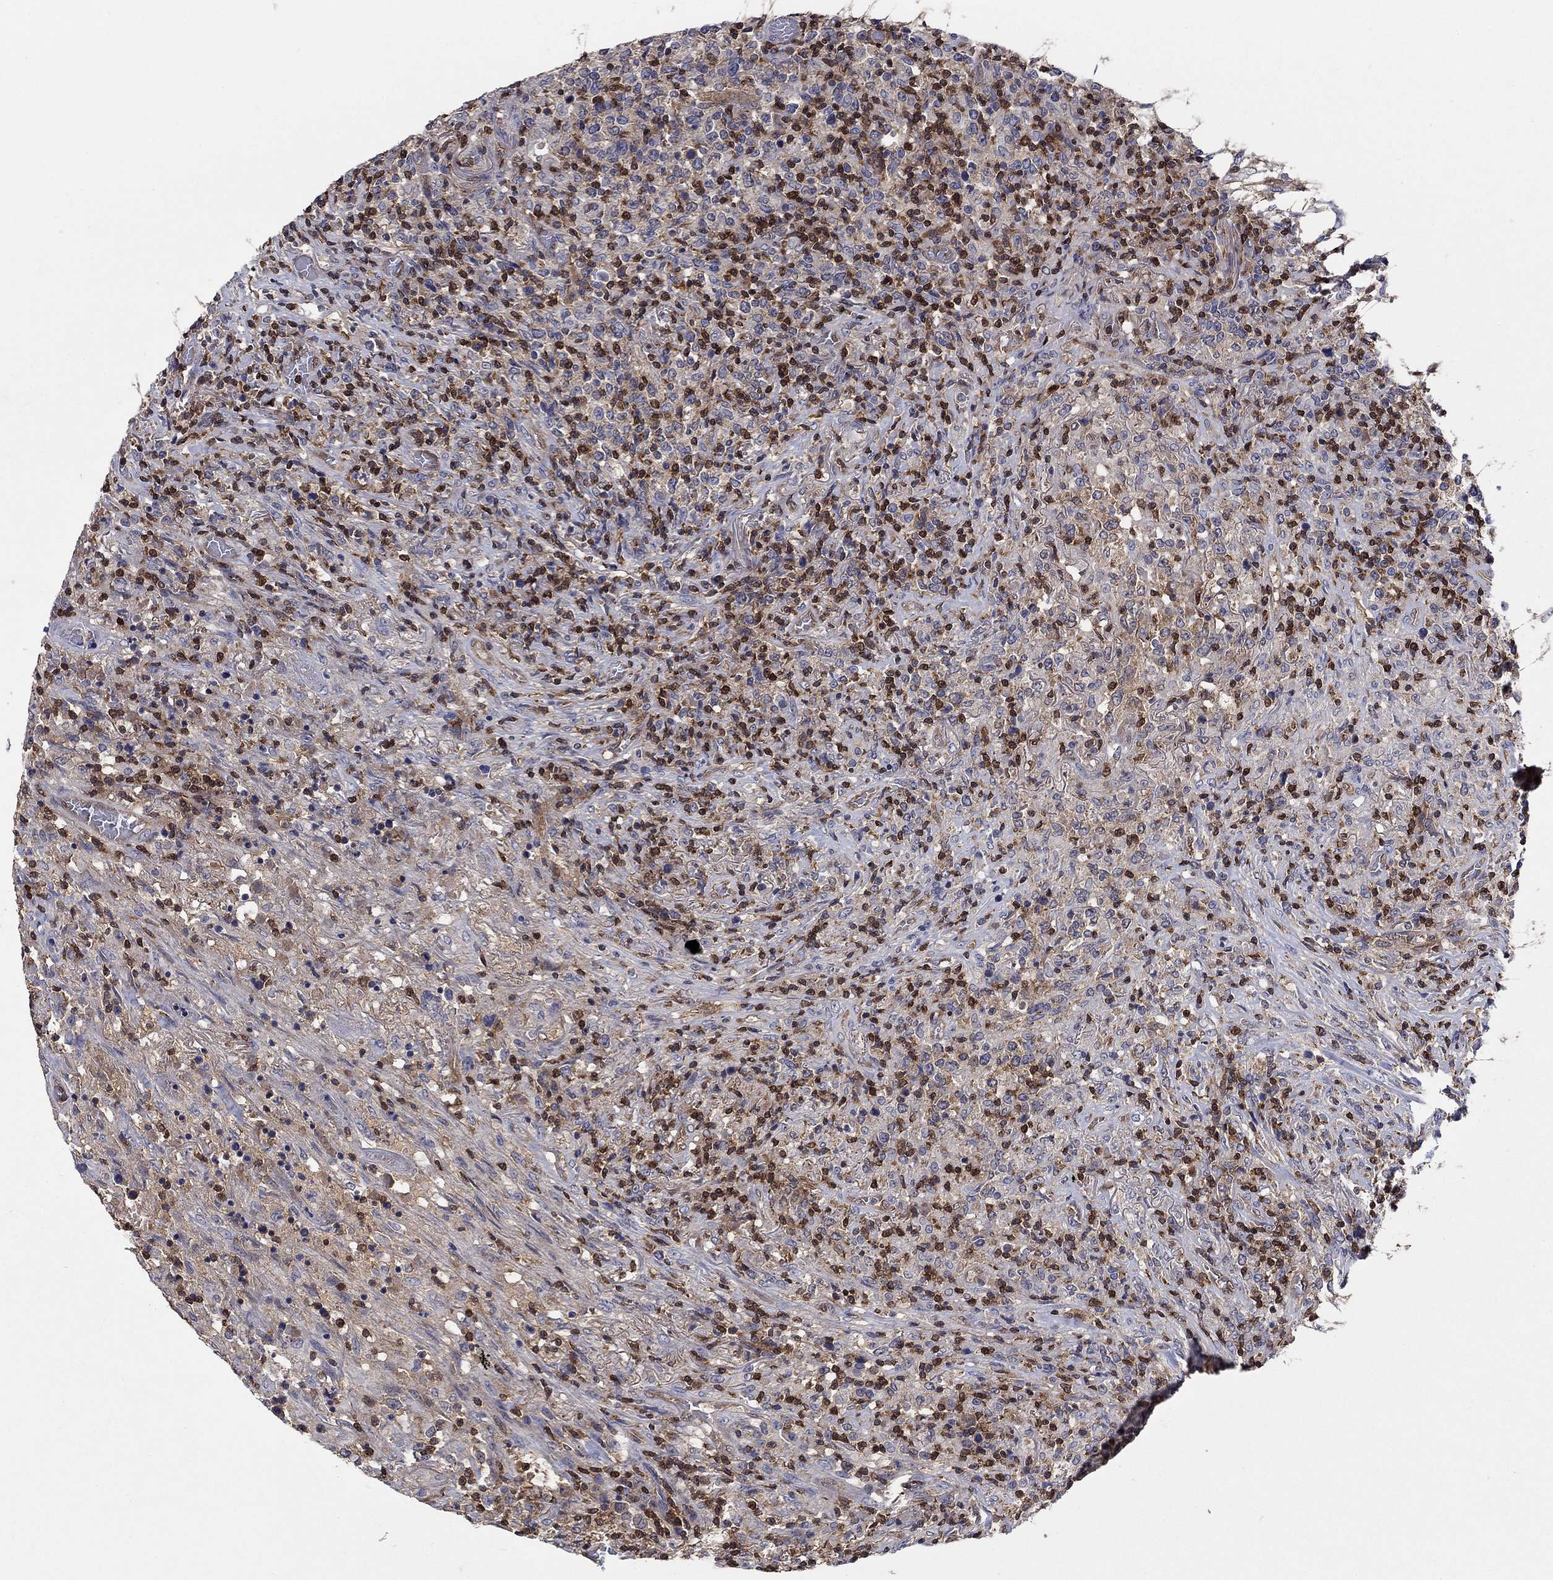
{"staining": {"intensity": "negative", "quantity": "none", "location": "none"}, "tissue": "lymphoma", "cell_type": "Tumor cells", "image_type": "cancer", "snomed": [{"axis": "morphology", "description": "Malignant lymphoma, non-Hodgkin's type, High grade"}, {"axis": "topography", "description": "Lung"}], "caption": "Lymphoma was stained to show a protein in brown. There is no significant expression in tumor cells. (Brightfield microscopy of DAB immunohistochemistry (IHC) at high magnification).", "gene": "AGFG2", "patient": {"sex": "male", "age": 79}}